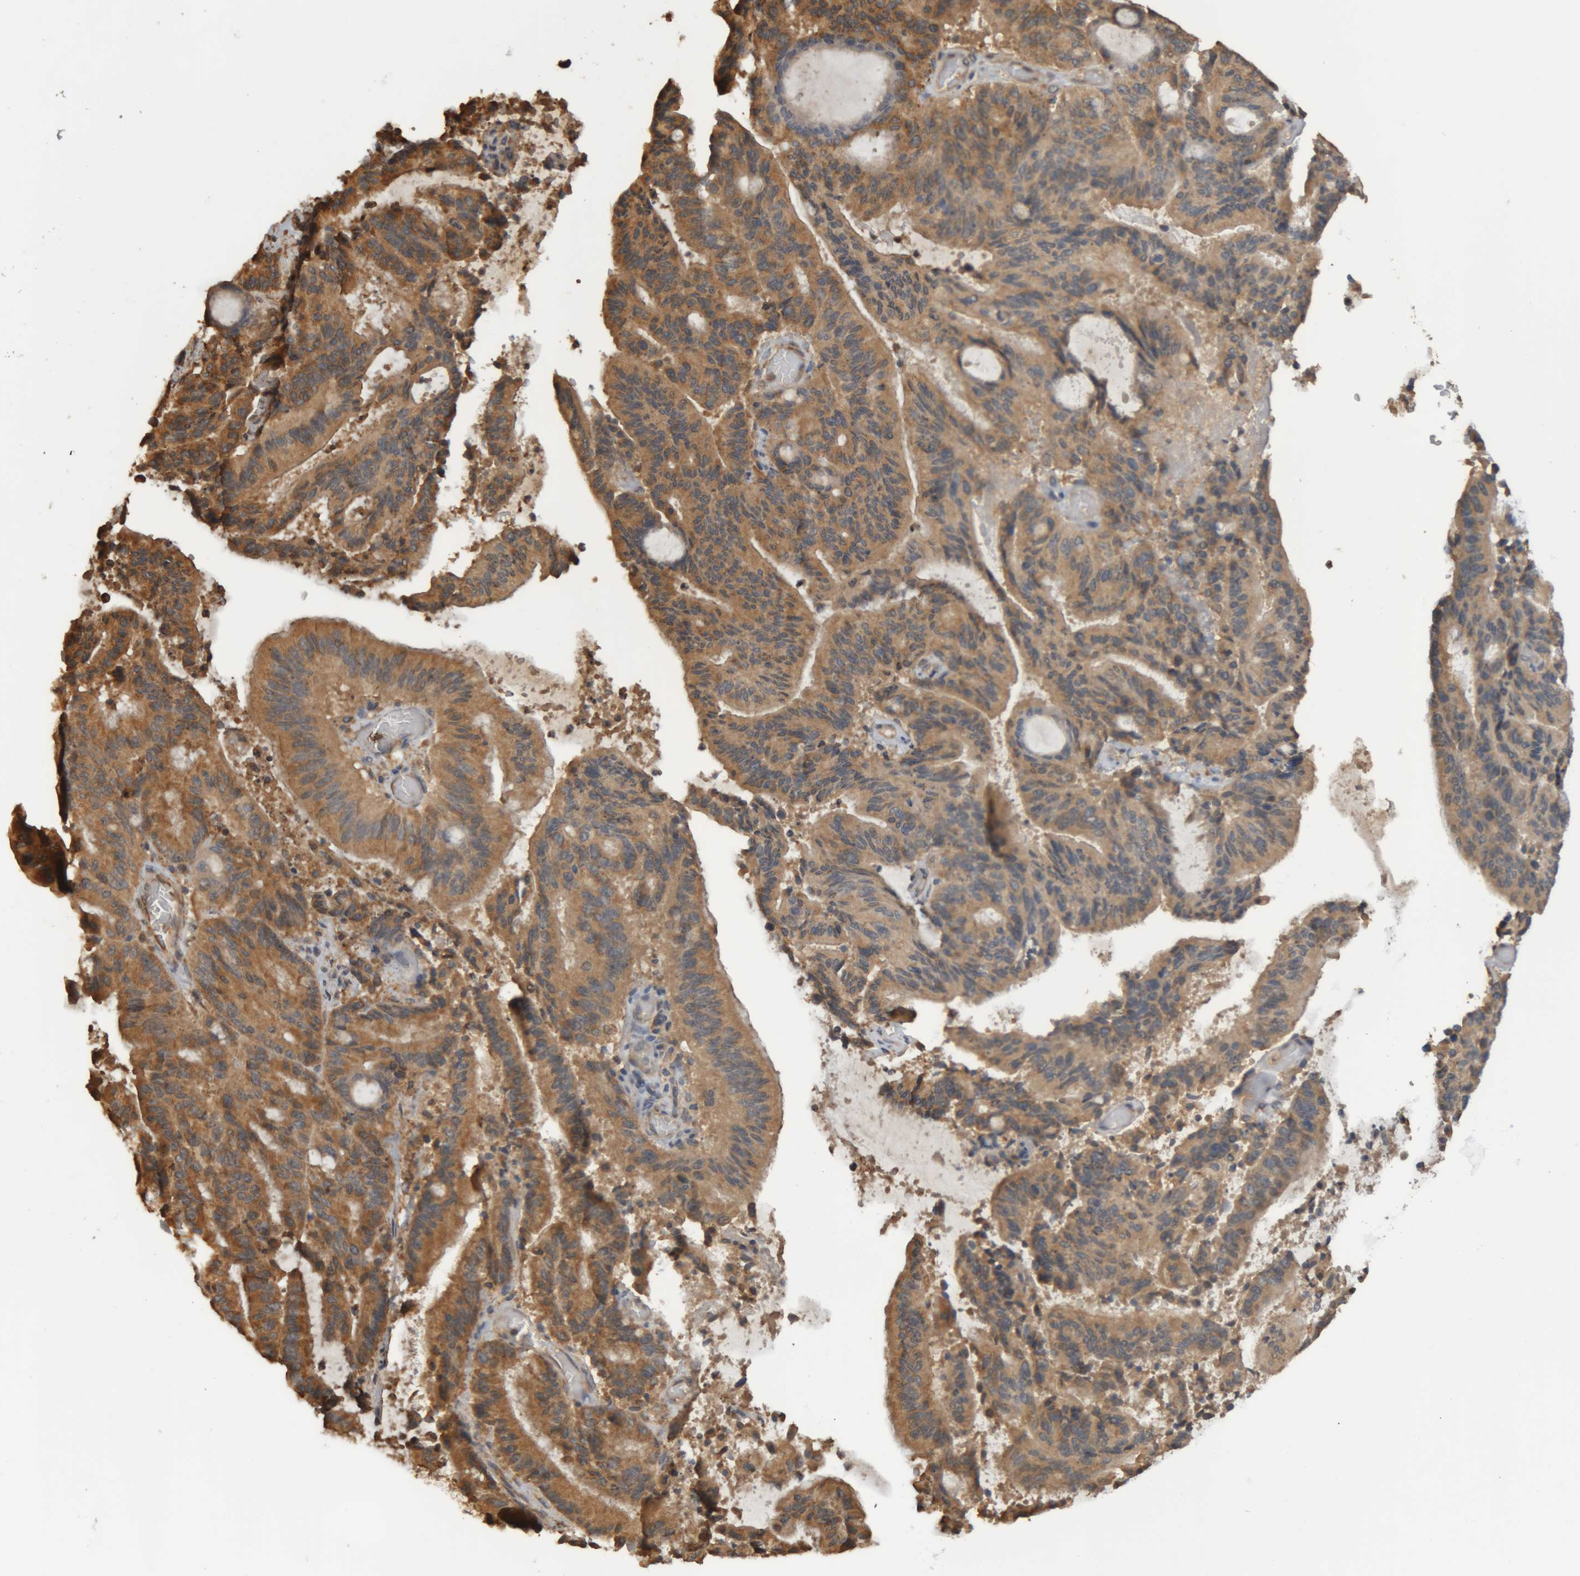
{"staining": {"intensity": "moderate", "quantity": ">75%", "location": "cytoplasmic/membranous"}, "tissue": "liver cancer", "cell_type": "Tumor cells", "image_type": "cancer", "snomed": [{"axis": "morphology", "description": "Normal tissue, NOS"}, {"axis": "morphology", "description": "Cholangiocarcinoma"}, {"axis": "topography", "description": "Liver"}, {"axis": "topography", "description": "Peripheral nerve tissue"}], "caption": "High-magnification brightfield microscopy of liver cholangiocarcinoma stained with DAB (brown) and counterstained with hematoxylin (blue). tumor cells exhibit moderate cytoplasmic/membranous staining is present in about>75% of cells.", "gene": "TMED7", "patient": {"sex": "female", "age": 73}}